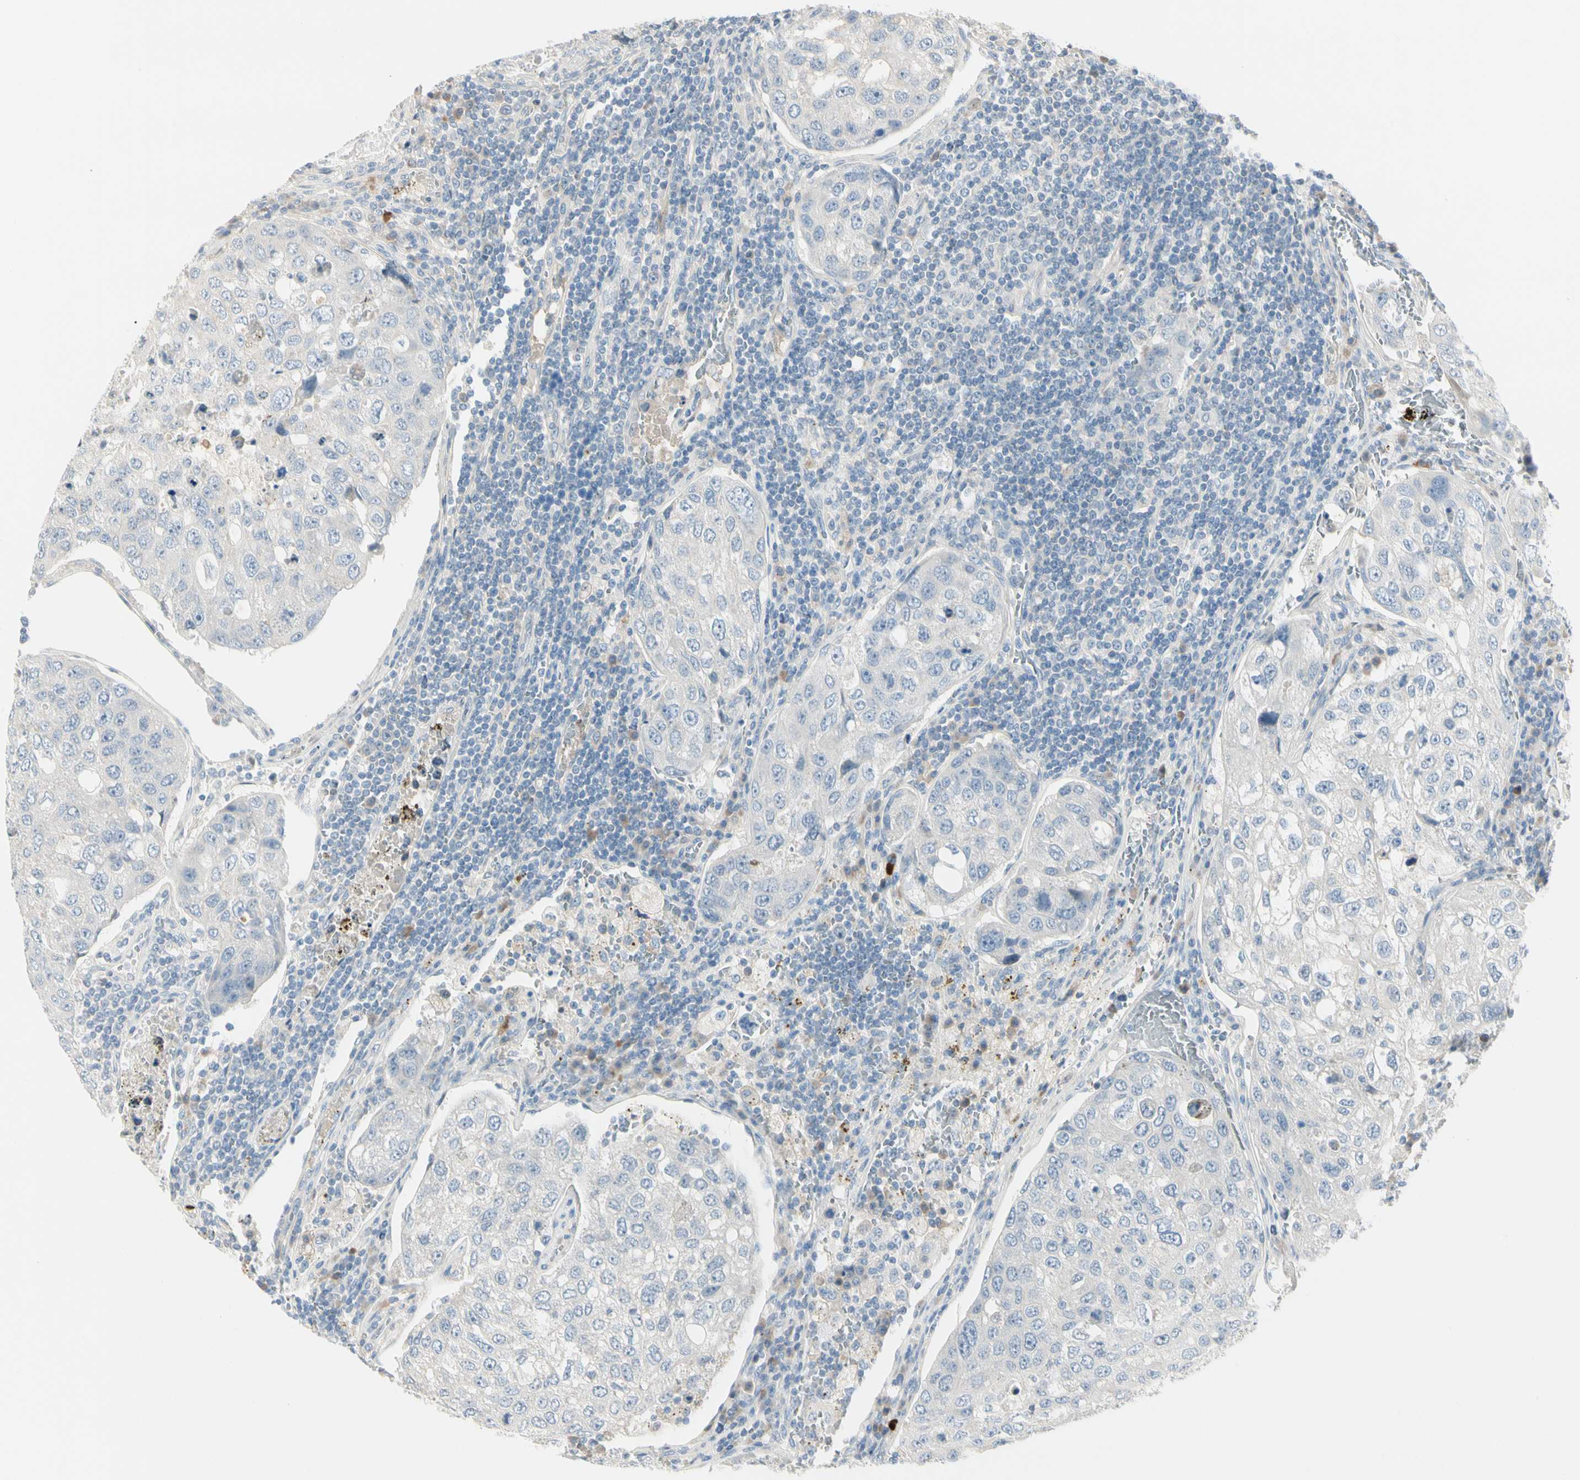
{"staining": {"intensity": "negative", "quantity": "none", "location": "none"}, "tissue": "urothelial cancer", "cell_type": "Tumor cells", "image_type": "cancer", "snomed": [{"axis": "morphology", "description": "Urothelial carcinoma, High grade"}, {"axis": "topography", "description": "Lymph node"}, {"axis": "topography", "description": "Urinary bladder"}], "caption": "This is an IHC micrograph of human high-grade urothelial carcinoma. There is no positivity in tumor cells.", "gene": "ALDH18A1", "patient": {"sex": "male", "age": 51}}